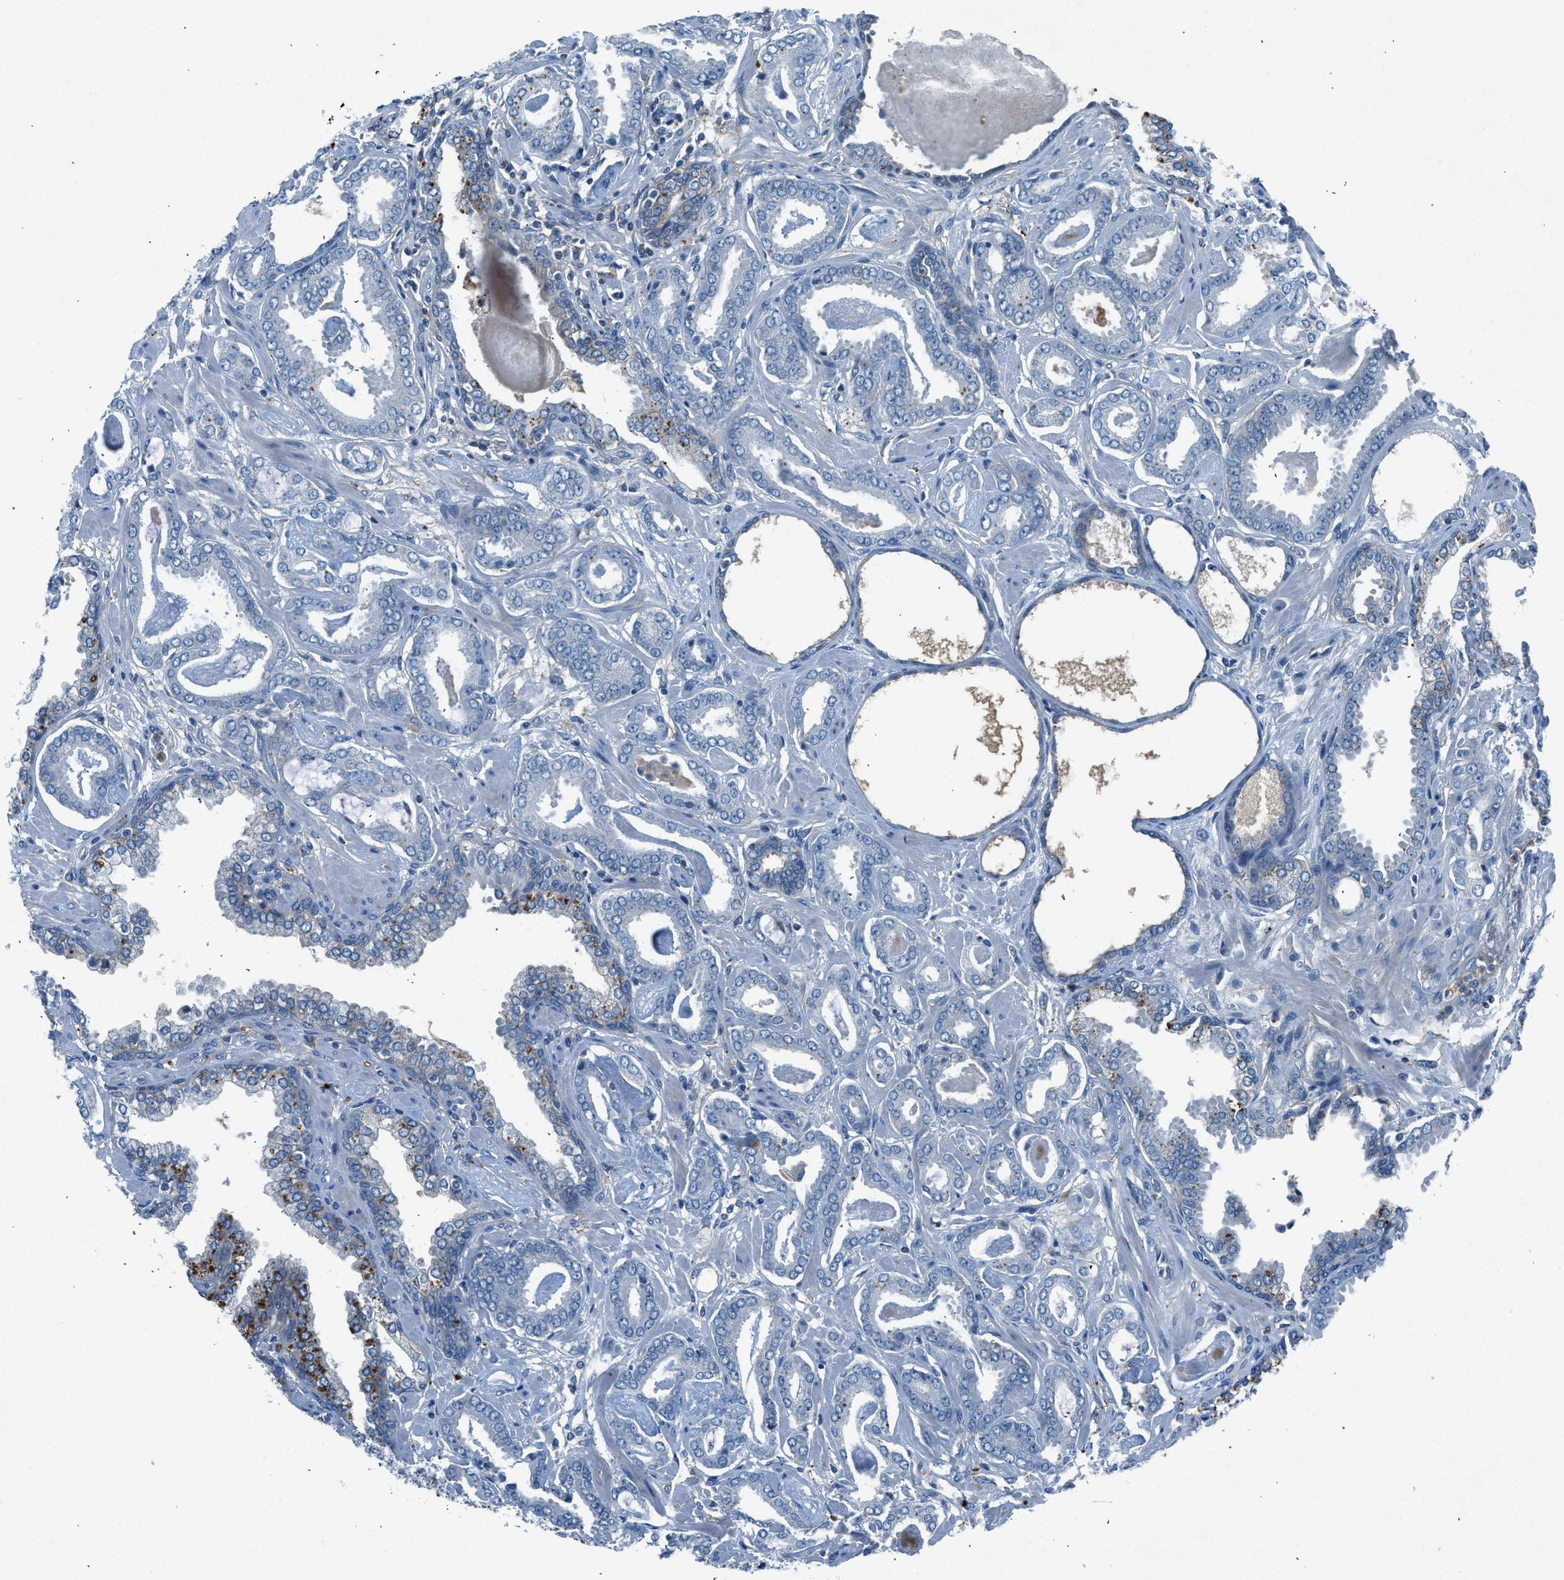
{"staining": {"intensity": "negative", "quantity": "none", "location": "none"}, "tissue": "prostate cancer", "cell_type": "Tumor cells", "image_type": "cancer", "snomed": [{"axis": "morphology", "description": "Adenocarcinoma, Low grade"}, {"axis": "topography", "description": "Prostate"}], "caption": "Immunohistochemistry of prostate cancer (adenocarcinoma (low-grade)) exhibits no expression in tumor cells. (DAB IHC with hematoxylin counter stain).", "gene": "BMP1", "patient": {"sex": "male", "age": 53}}